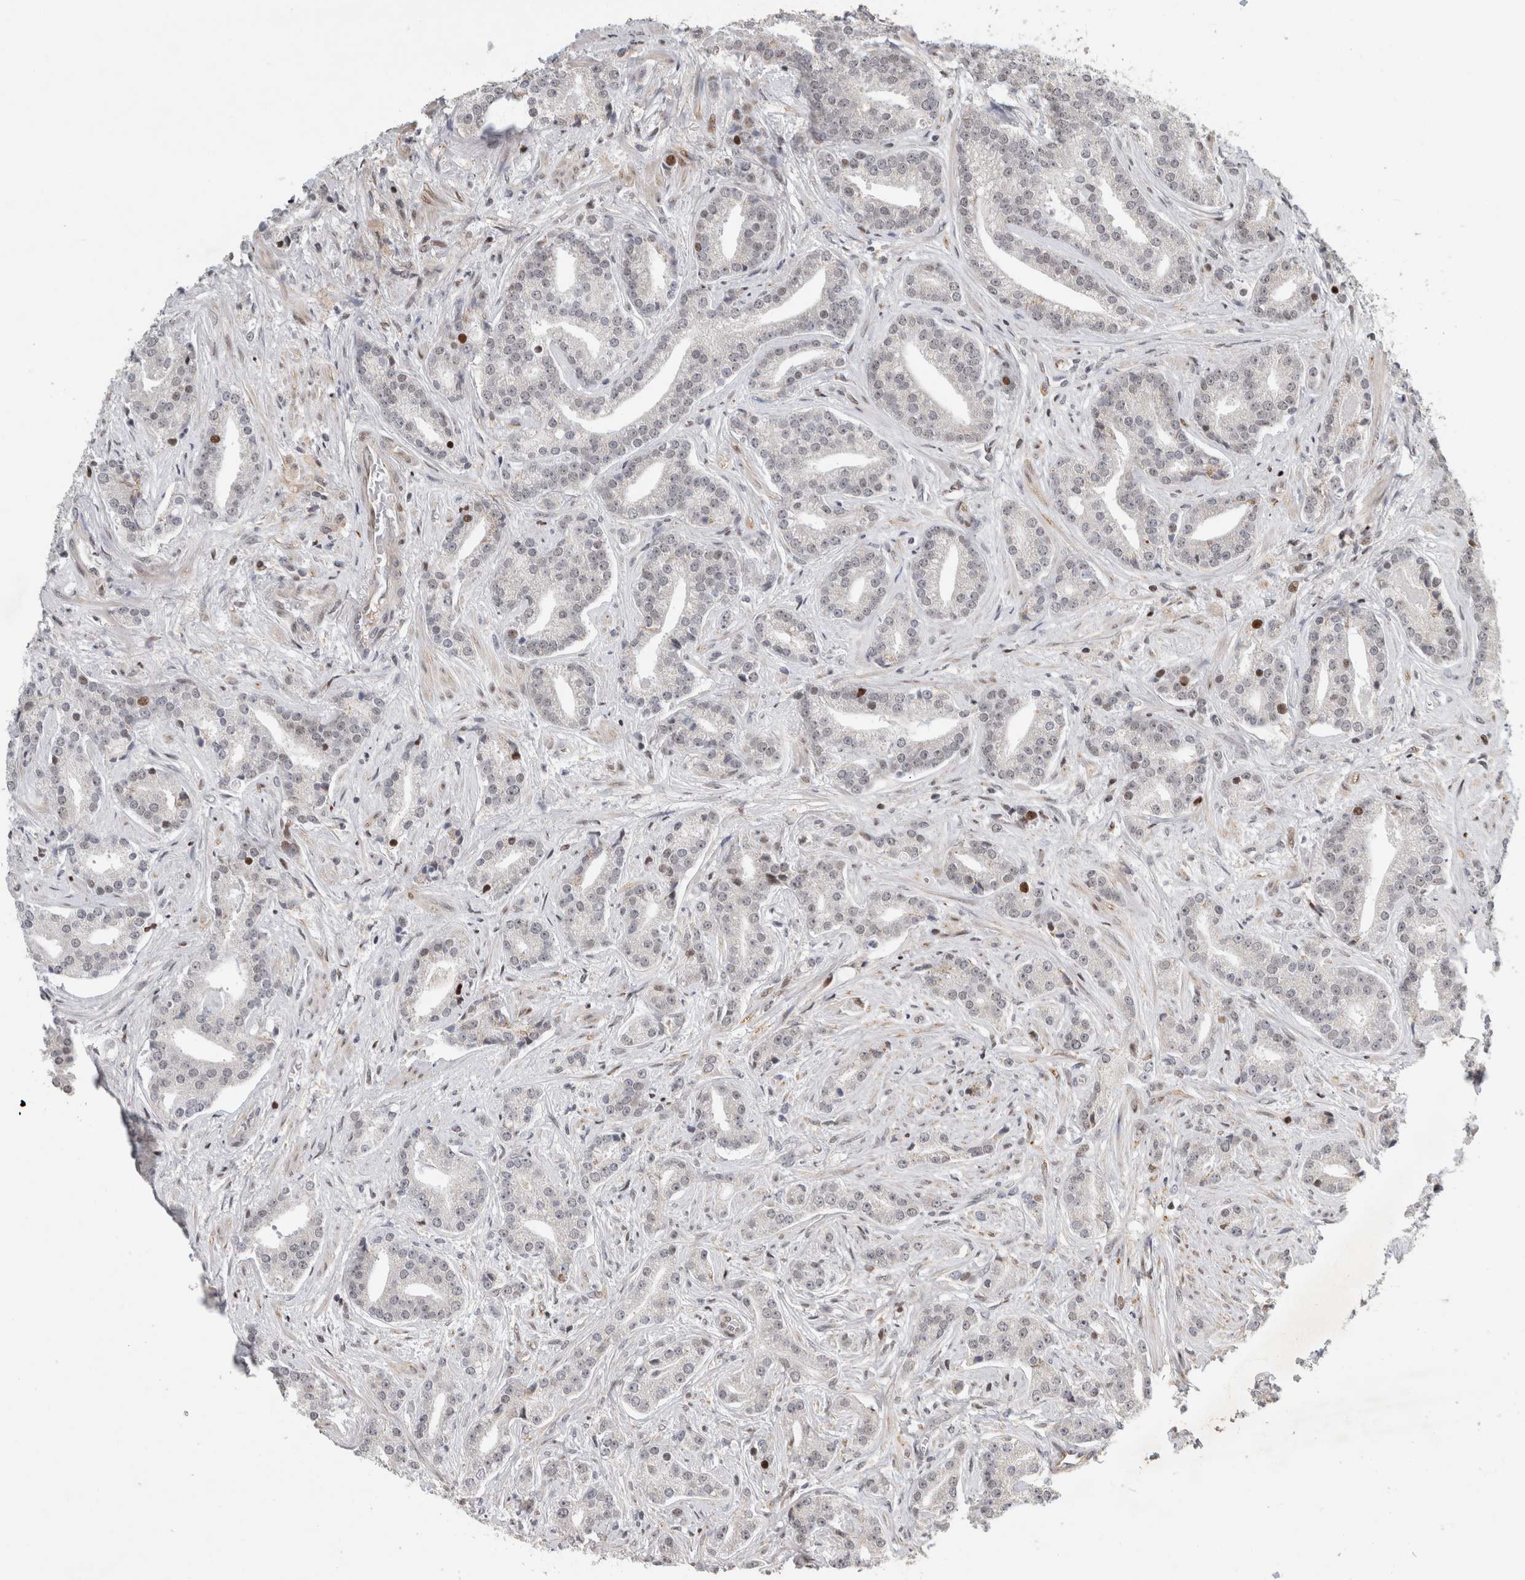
{"staining": {"intensity": "moderate", "quantity": "<25%", "location": "nuclear"}, "tissue": "prostate cancer", "cell_type": "Tumor cells", "image_type": "cancer", "snomed": [{"axis": "morphology", "description": "Adenocarcinoma, Low grade"}, {"axis": "topography", "description": "Prostate"}], "caption": "DAB (3,3'-diaminobenzidine) immunohistochemical staining of human prostate cancer (low-grade adenocarcinoma) demonstrates moderate nuclear protein positivity in about <25% of tumor cells.", "gene": "C8orf58", "patient": {"sex": "male", "age": 67}}